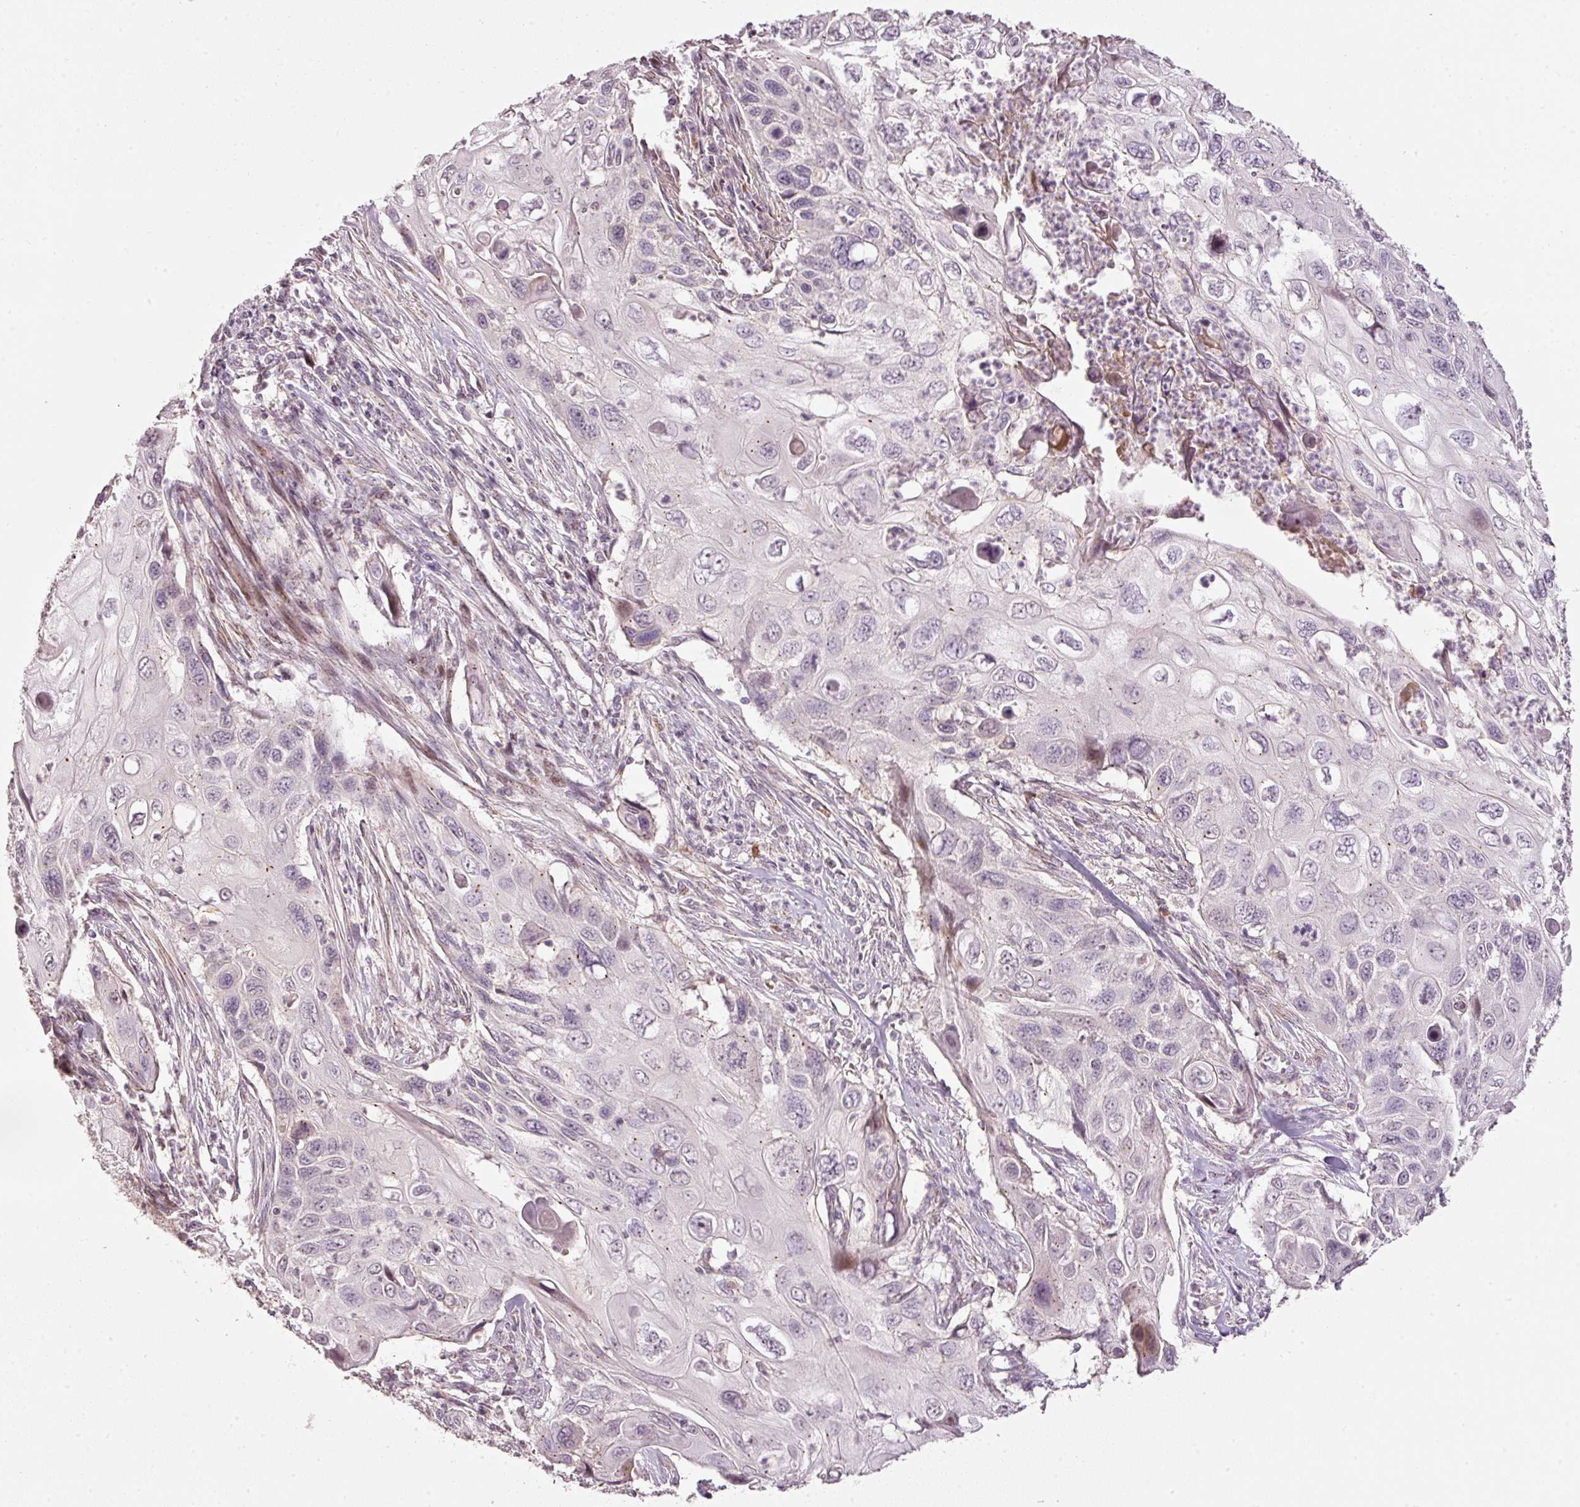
{"staining": {"intensity": "negative", "quantity": "none", "location": "none"}, "tissue": "cervical cancer", "cell_type": "Tumor cells", "image_type": "cancer", "snomed": [{"axis": "morphology", "description": "Squamous cell carcinoma, NOS"}, {"axis": "topography", "description": "Cervix"}], "caption": "Tumor cells are negative for protein expression in human cervical cancer.", "gene": "TOB2", "patient": {"sex": "female", "age": 70}}